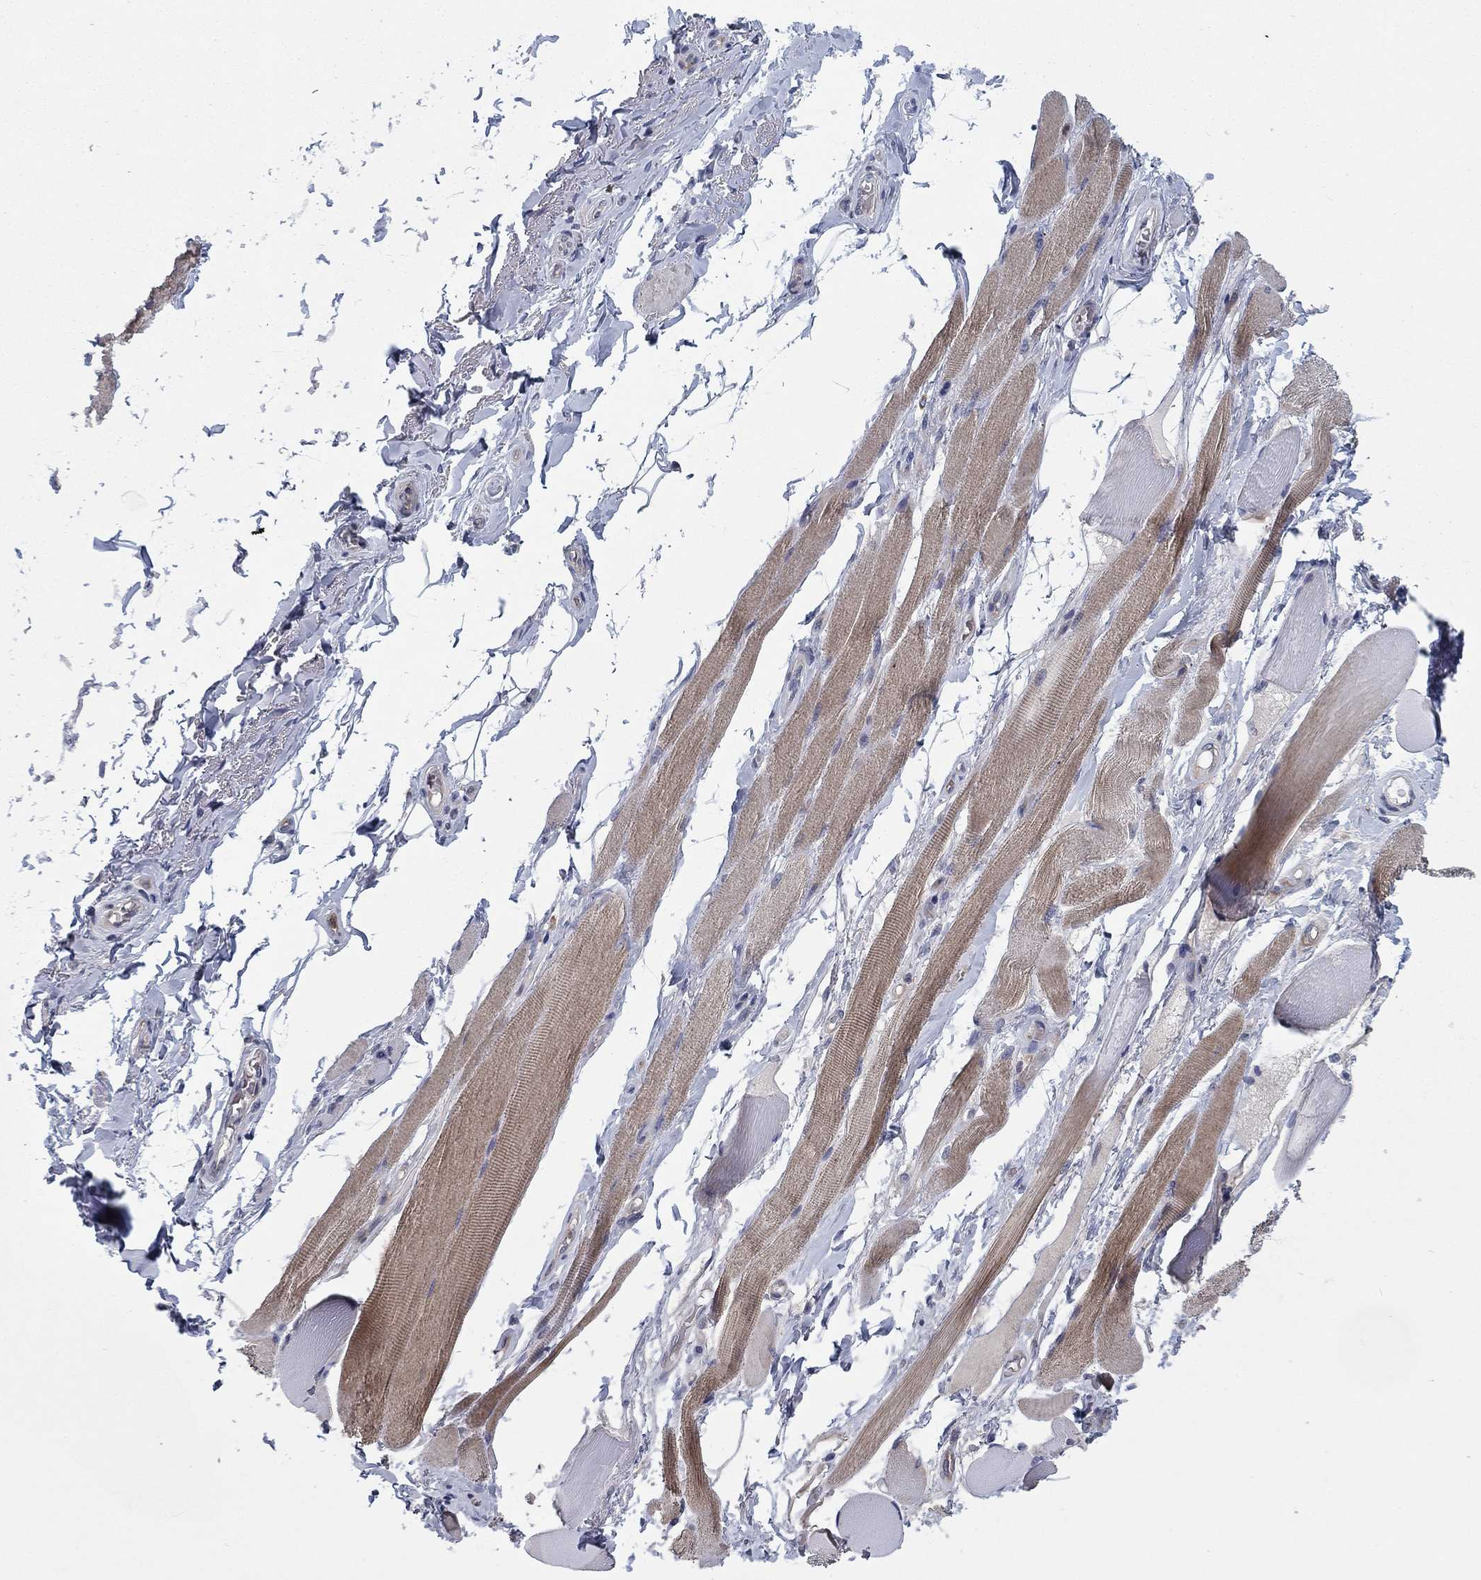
{"staining": {"intensity": "negative", "quantity": "none", "location": "none"}, "tissue": "adipose tissue", "cell_type": "Adipocytes", "image_type": "normal", "snomed": [{"axis": "morphology", "description": "Normal tissue, NOS"}, {"axis": "topography", "description": "Anal"}, {"axis": "topography", "description": "Peripheral nerve tissue"}], "caption": "There is no significant positivity in adipocytes of adipose tissue. (DAB (3,3'-diaminobenzidine) IHC with hematoxylin counter stain).", "gene": "KIF15", "patient": {"sex": "male", "age": 53}}